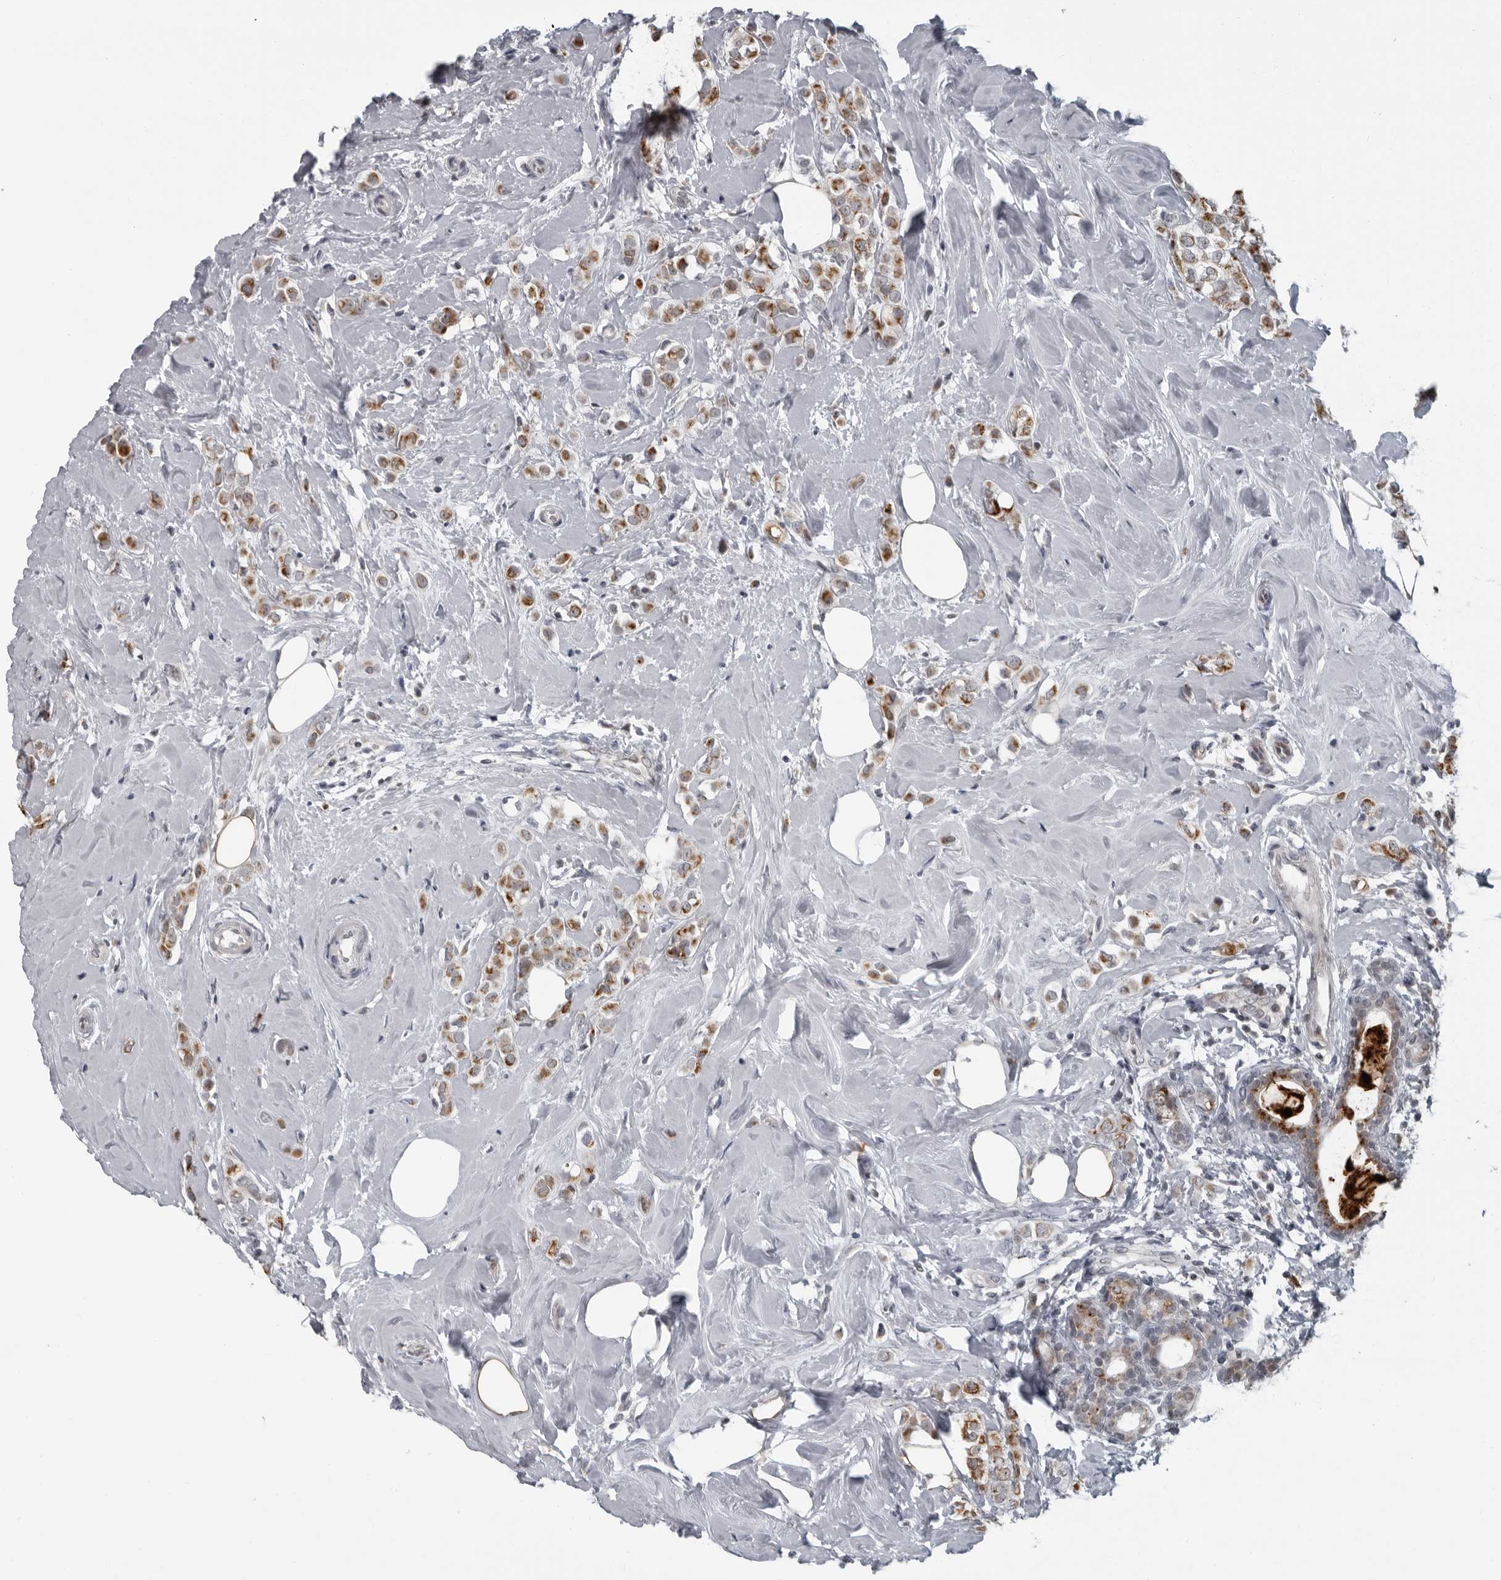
{"staining": {"intensity": "moderate", "quantity": ">75%", "location": "cytoplasmic/membranous"}, "tissue": "breast cancer", "cell_type": "Tumor cells", "image_type": "cancer", "snomed": [{"axis": "morphology", "description": "Lobular carcinoma"}, {"axis": "topography", "description": "Breast"}], "caption": "Immunohistochemical staining of human lobular carcinoma (breast) demonstrates medium levels of moderate cytoplasmic/membranous expression in about >75% of tumor cells.", "gene": "RTCA", "patient": {"sex": "female", "age": 47}}